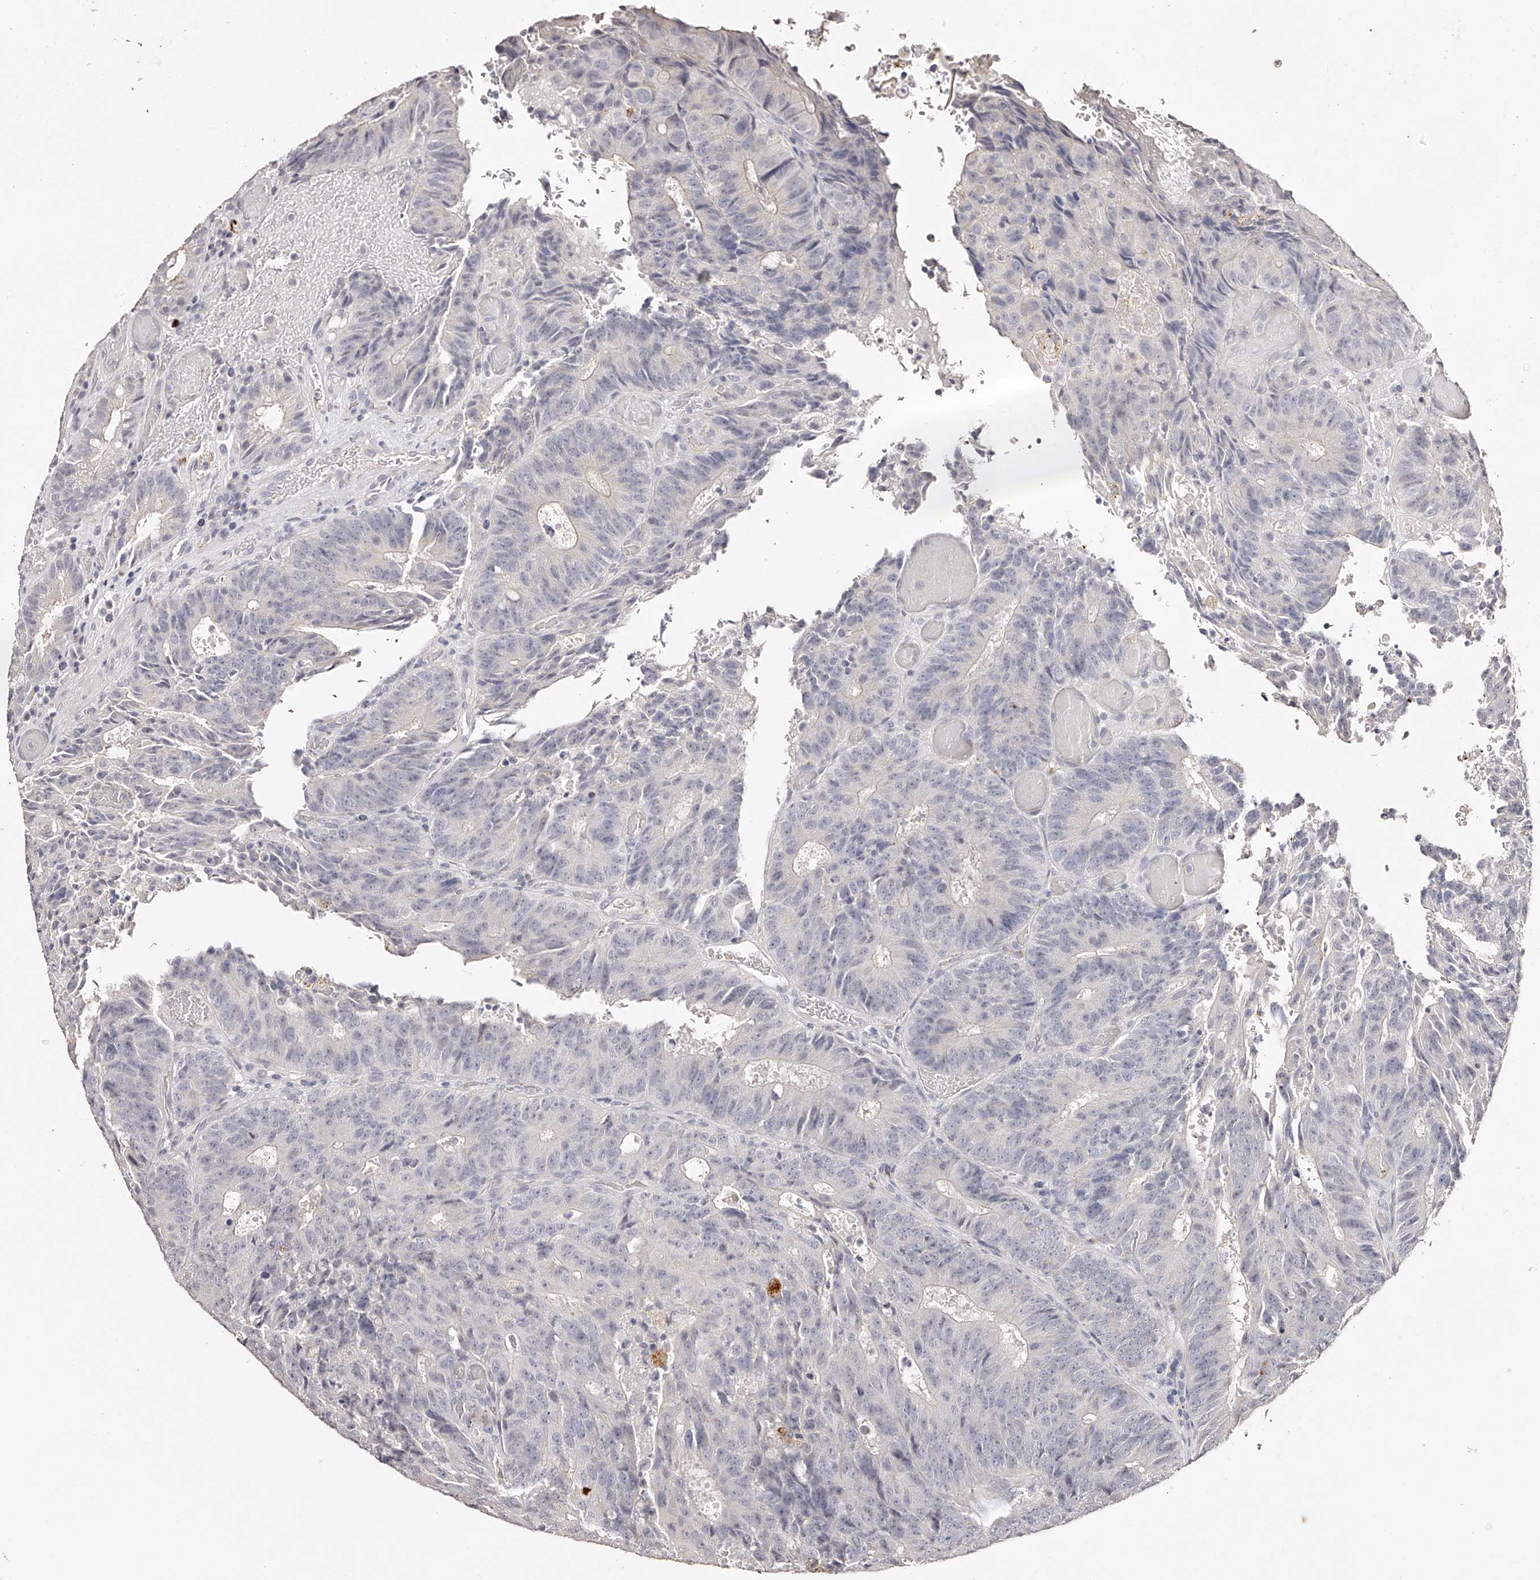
{"staining": {"intensity": "negative", "quantity": "none", "location": "none"}, "tissue": "colorectal cancer", "cell_type": "Tumor cells", "image_type": "cancer", "snomed": [{"axis": "morphology", "description": "Adenocarcinoma, NOS"}, {"axis": "topography", "description": "Colon"}], "caption": "This is an immunohistochemistry (IHC) photomicrograph of human colorectal adenocarcinoma. There is no expression in tumor cells.", "gene": "SLC35D3", "patient": {"sex": "male", "age": 87}}